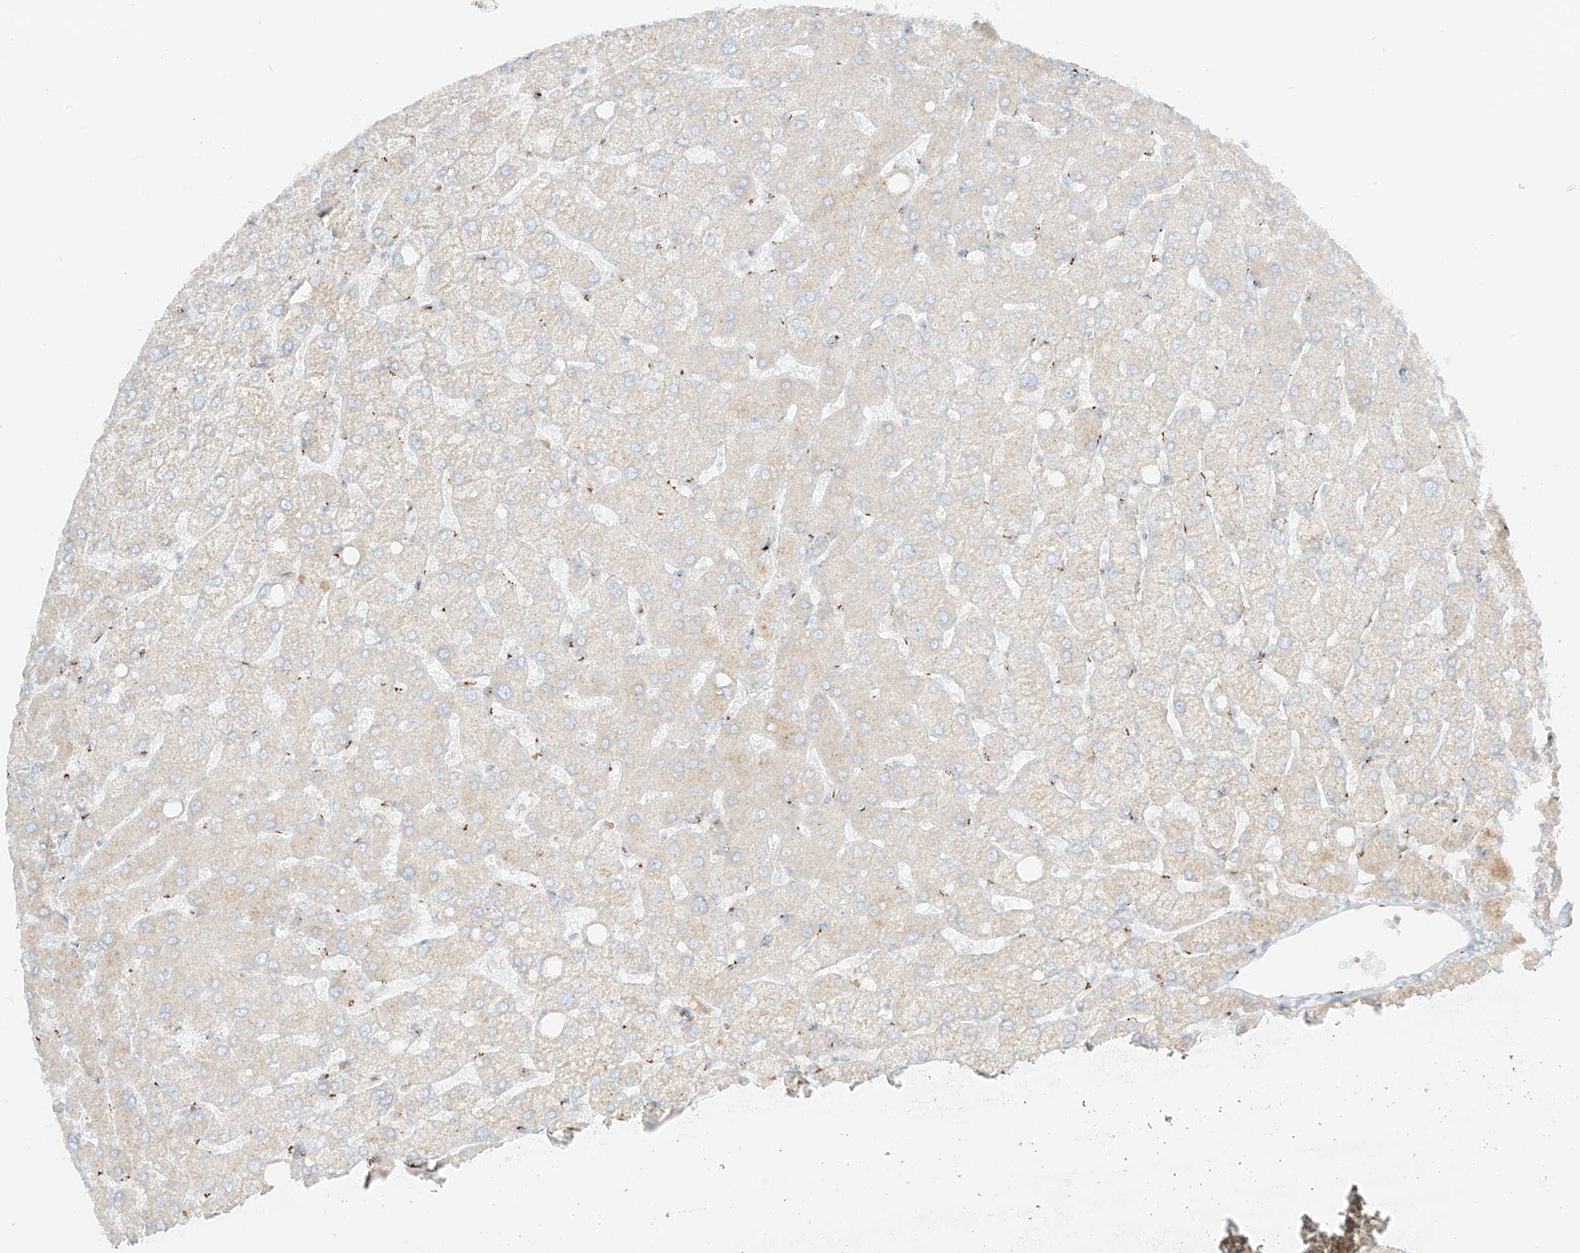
{"staining": {"intensity": "negative", "quantity": "none", "location": "none"}, "tissue": "liver", "cell_type": "Cholangiocytes", "image_type": "normal", "snomed": [{"axis": "morphology", "description": "Normal tissue, NOS"}, {"axis": "topography", "description": "Liver"}], "caption": "The immunohistochemistry (IHC) histopathology image has no significant staining in cholangiocytes of liver.", "gene": "TMEM87B", "patient": {"sex": "female", "age": 54}}